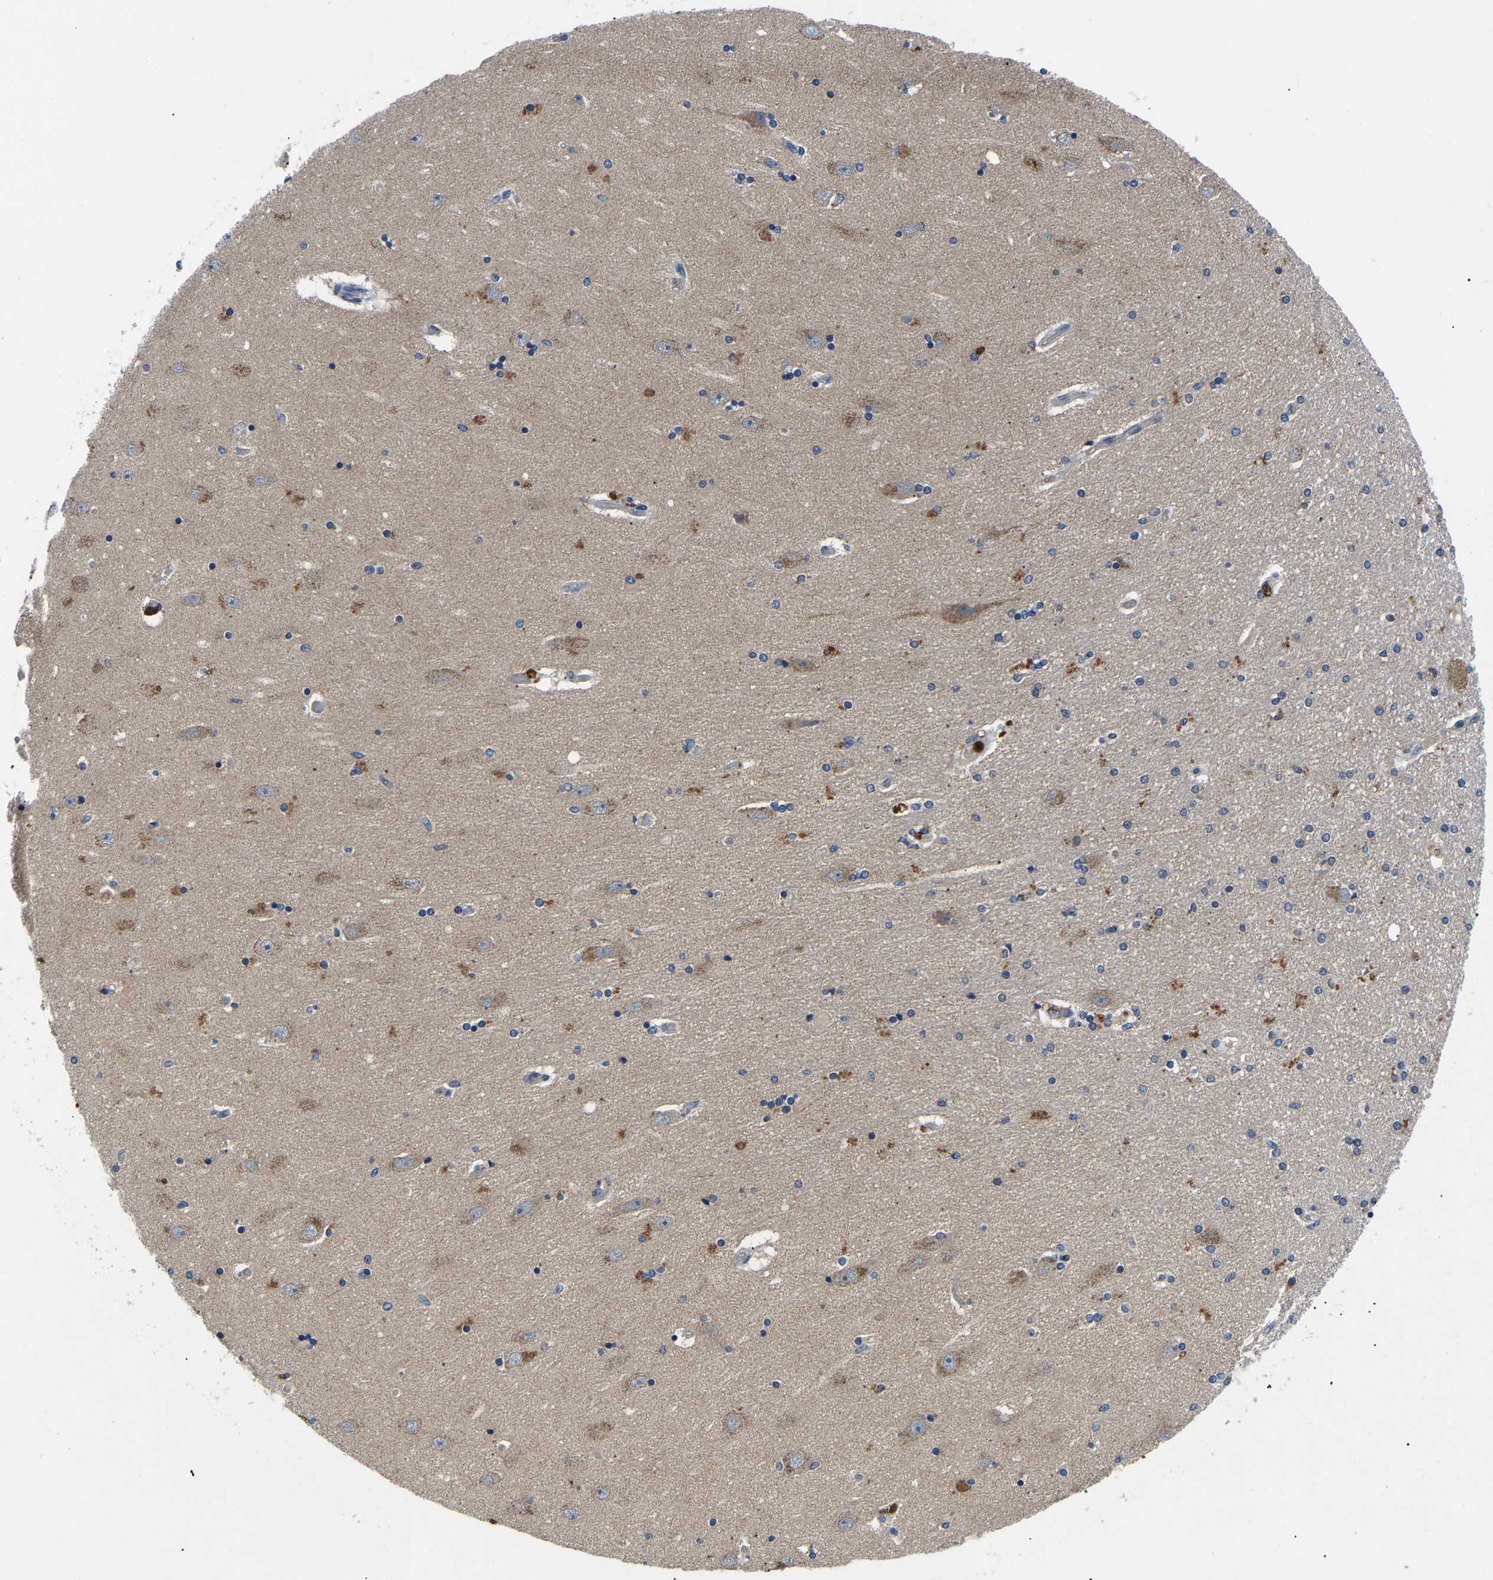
{"staining": {"intensity": "moderate", "quantity": "<25%", "location": "cytoplasmic/membranous"}, "tissue": "hippocampus", "cell_type": "Glial cells", "image_type": "normal", "snomed": [{"axis": "morphology", "description": "Normal tissue, NOS"}, {"axis": "topography", "description": "Hippocampus"}], "caption": "The immunohistochemical stain shows moderate cytoplasmic/membranous positivity in glial cells of normal hippocampus. Immunohistochemistry (ihc) stains the protein in brown and the nuclei are stained blue.", "gene": "TOR1B", "patient": {"sex": "female", "age": 54}}